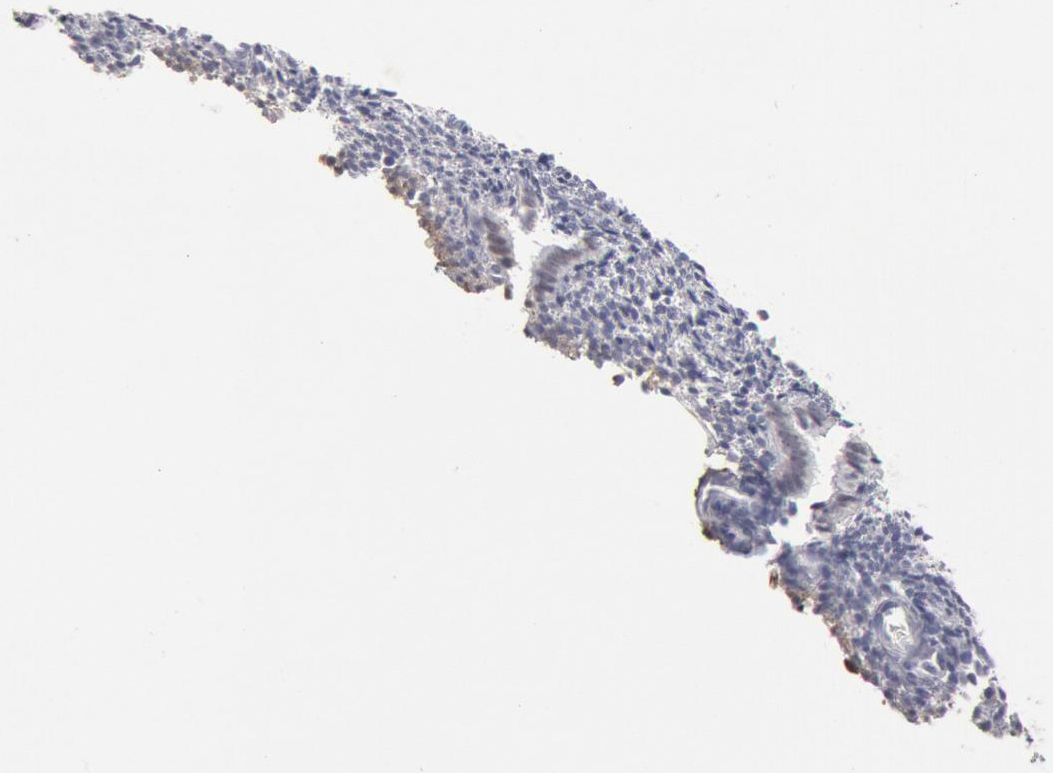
{"staining": {"intensity": "negative", "quantity": "none", "location": "none"}, "tissue": "endometrium", "cell_type": "Cells in endometrial stroma", "image_type": "normal", "snomed": [{"axis": "morphology", "description": "Normal tissue, NOS"}, {"axis": "topography", "description": "Endometrium"}], "caption": "DAB (3,3'-diaminobenzidine) immunohistochemical staining of normal human endometrium reveals no significant positivity in cells in endometrial stroma.", "gene": "FOXA2", "patient": {"sex": "female", "age": 27}}